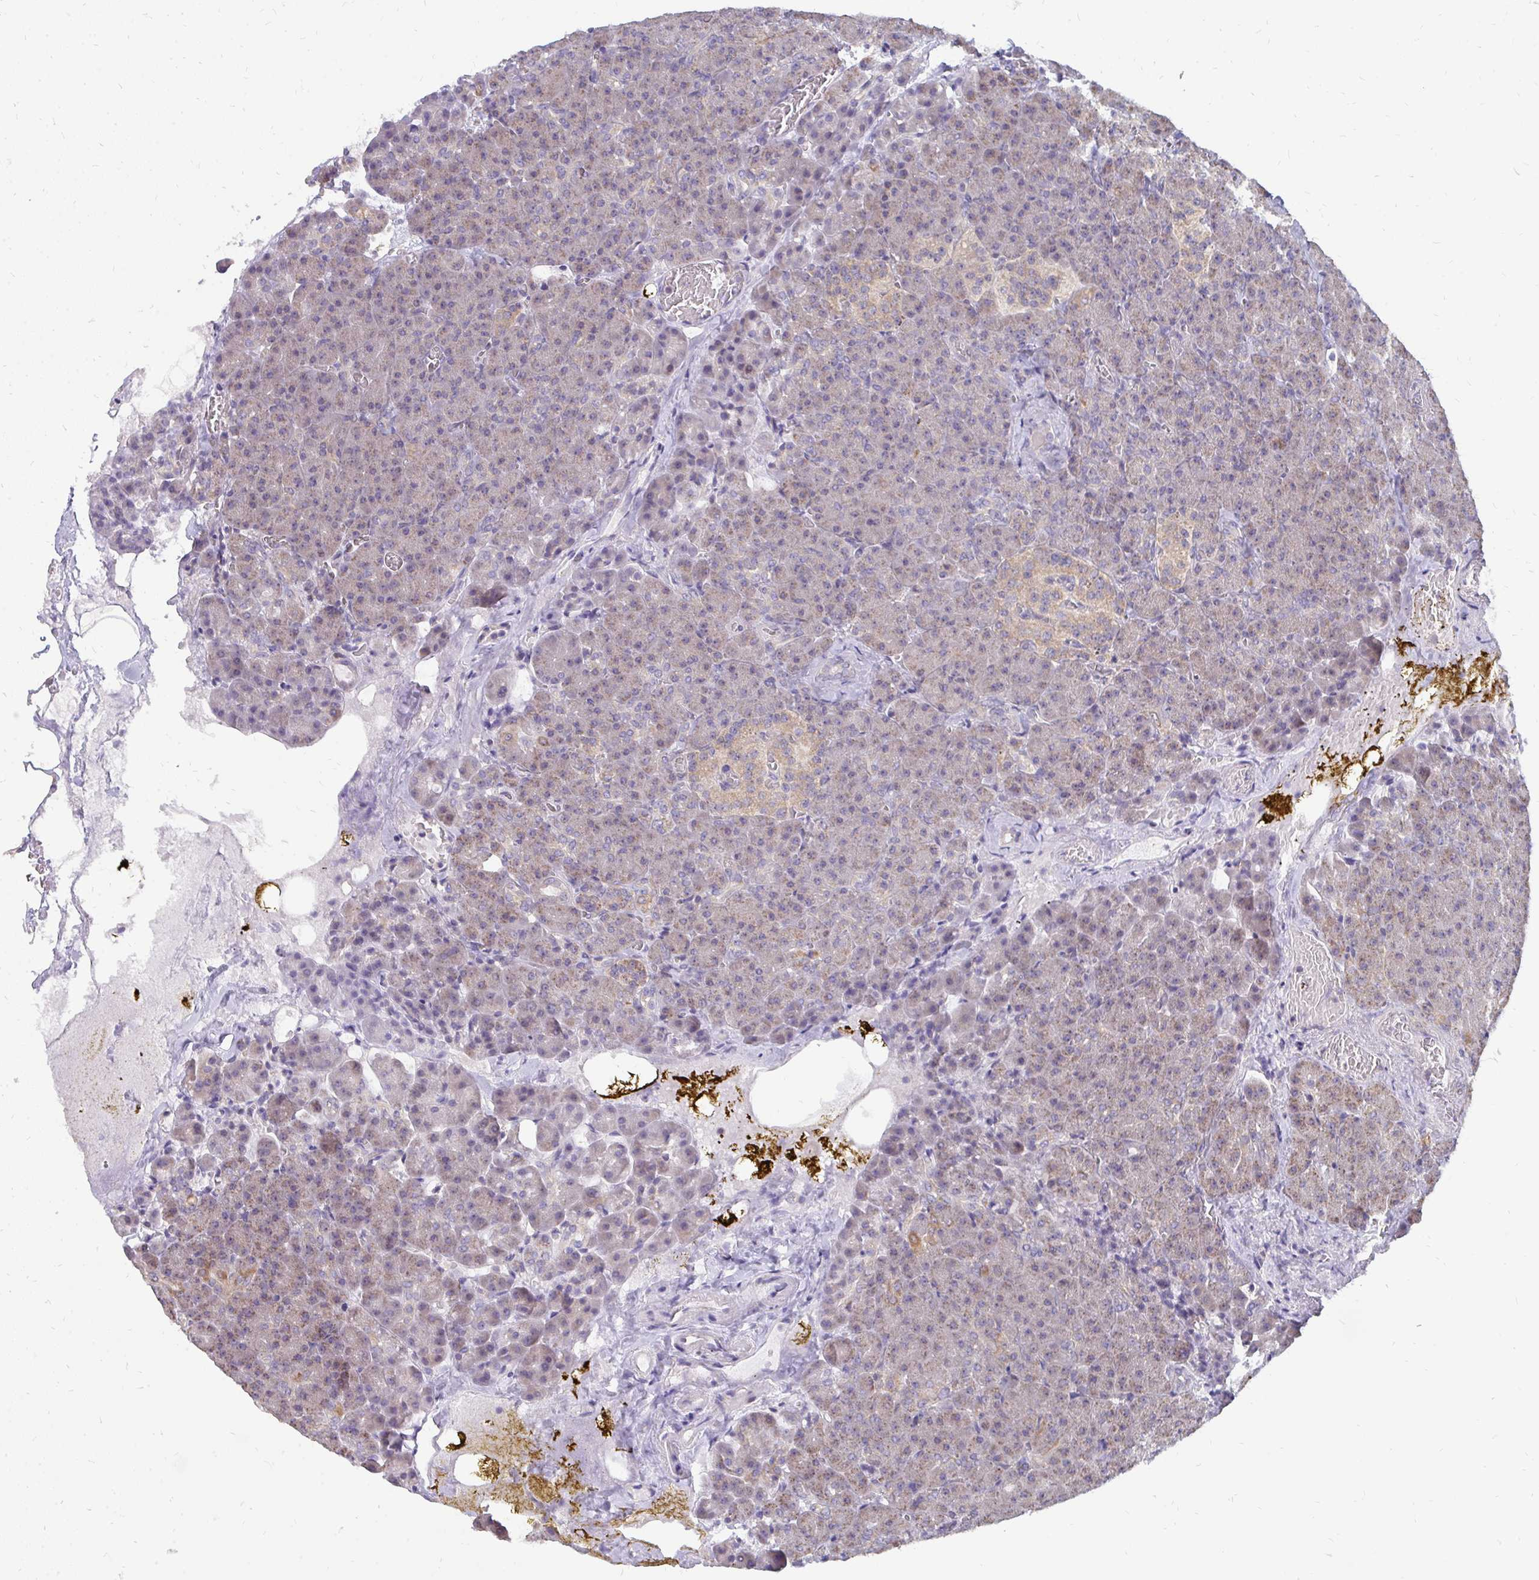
{"staining": {"intensity": "weak", "quantity": "25%-75%", "location": "cytoplasmic/membranous"}, "tissue": "pancreas", "cell_type": "Exocrine glandular cells", "image_type": "normal", "snomed": [{"axis": "morphology", "description": "Normal tissue, NOS"}, {"axis": "topography", "description": "Pancreas"}], "caption": "This is a photomicrograph of immunohistochemistry staining of normal pancreas, which shows weak staining in the cytoplasmic/membranous of exocrine glandular cells.", "gene": "DNAJA2", "patient": {"sex": "female", "age": 74}}